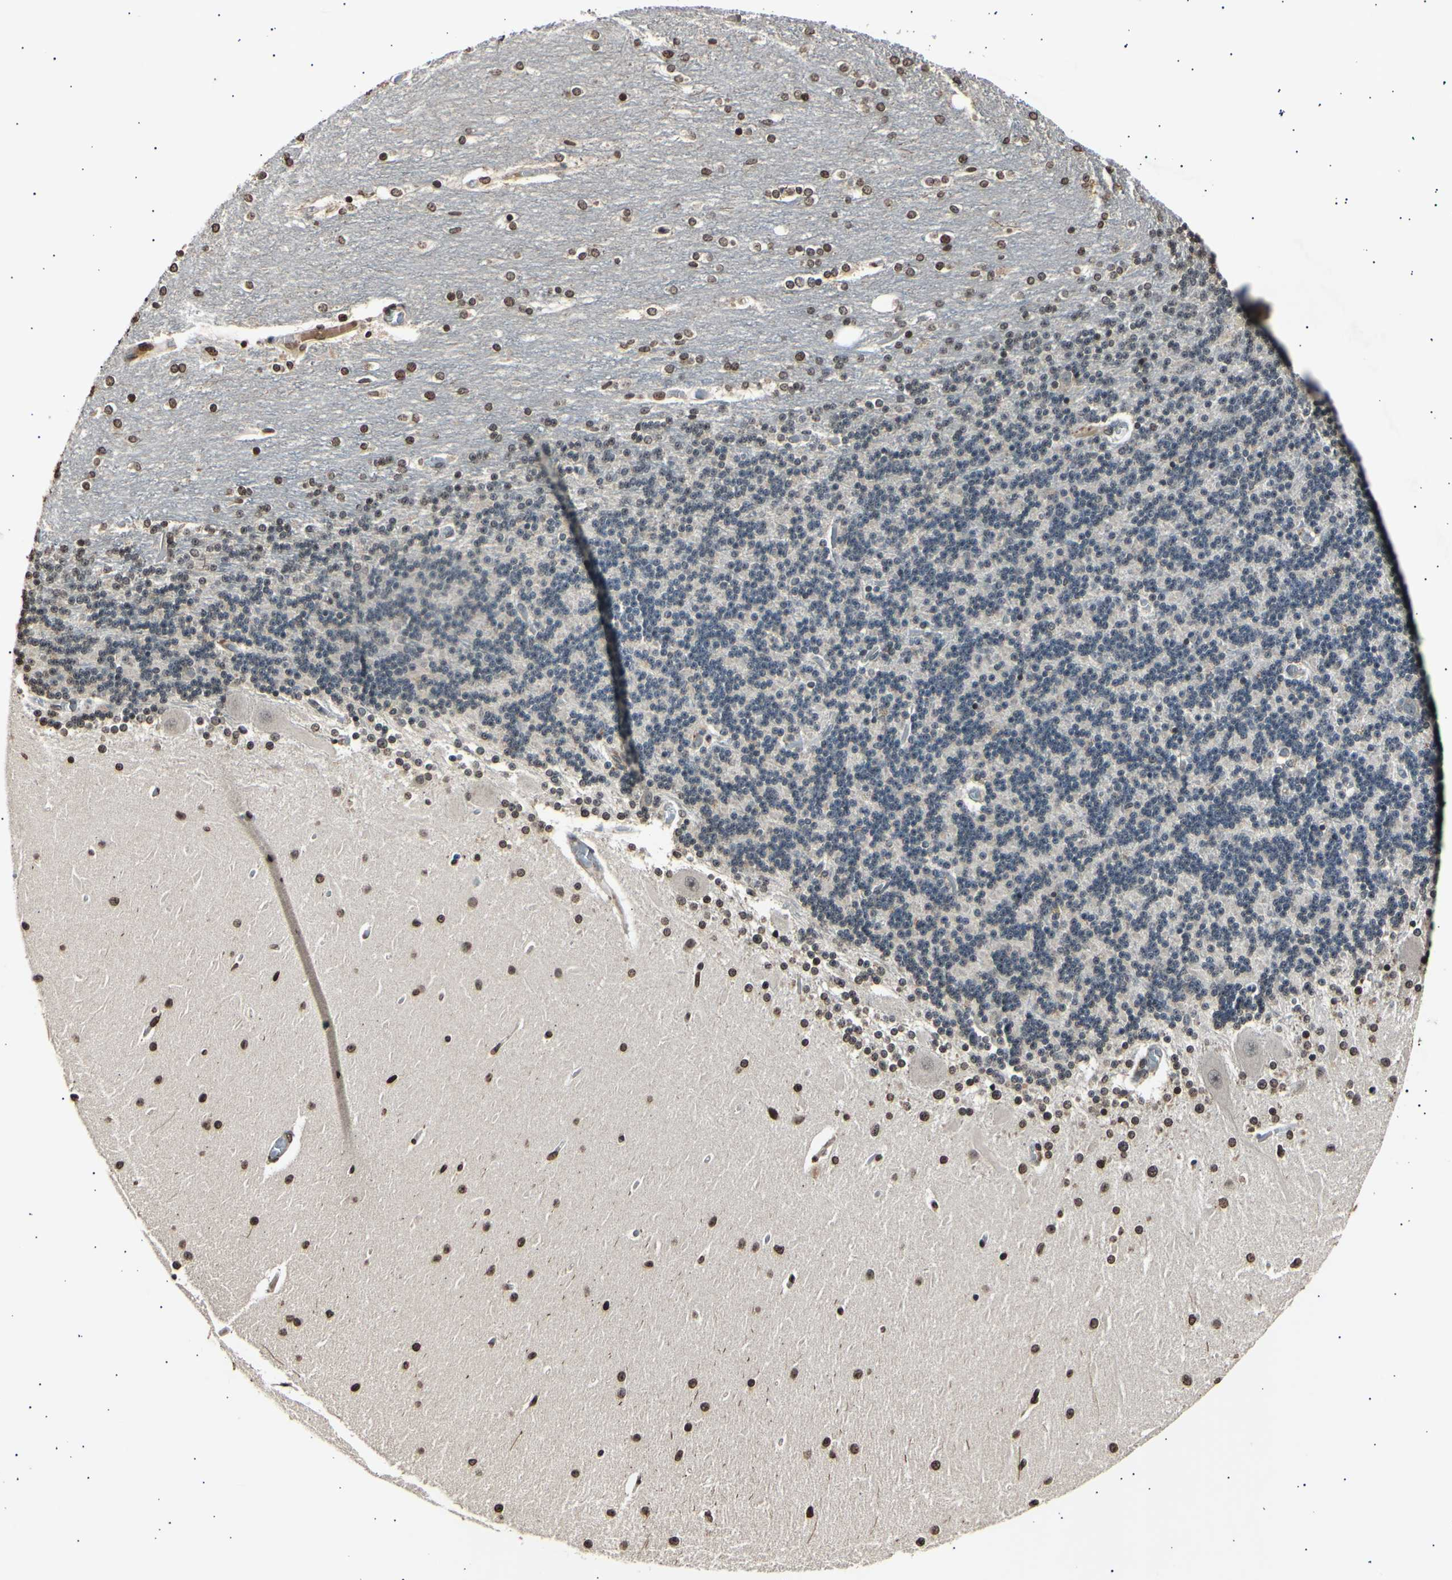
{"staining": {"intensity": "negative", "quantity": "none", "location": "none"}, "tissue": "cerebellum", "cell_type": "Cells in granular layer", "image_type": "normal", "snomed": [{"axis": "morphology", "description": "Normal tissue, NOS"}, {"axis": "topography", "description": "Cerebellum"}], "caption": "Cells in granular layer show no significant protein expression in unremarkable cerebellum. The staining was performed using DAB (3,3'-diaminobenzidine) to visualize the protein expression in brown, while the nuclei were stained in blue with hematoxylin (Magnification: 20x).", "gene": "ANAPC7", "patient": {"sex": "female", "age": 54}}